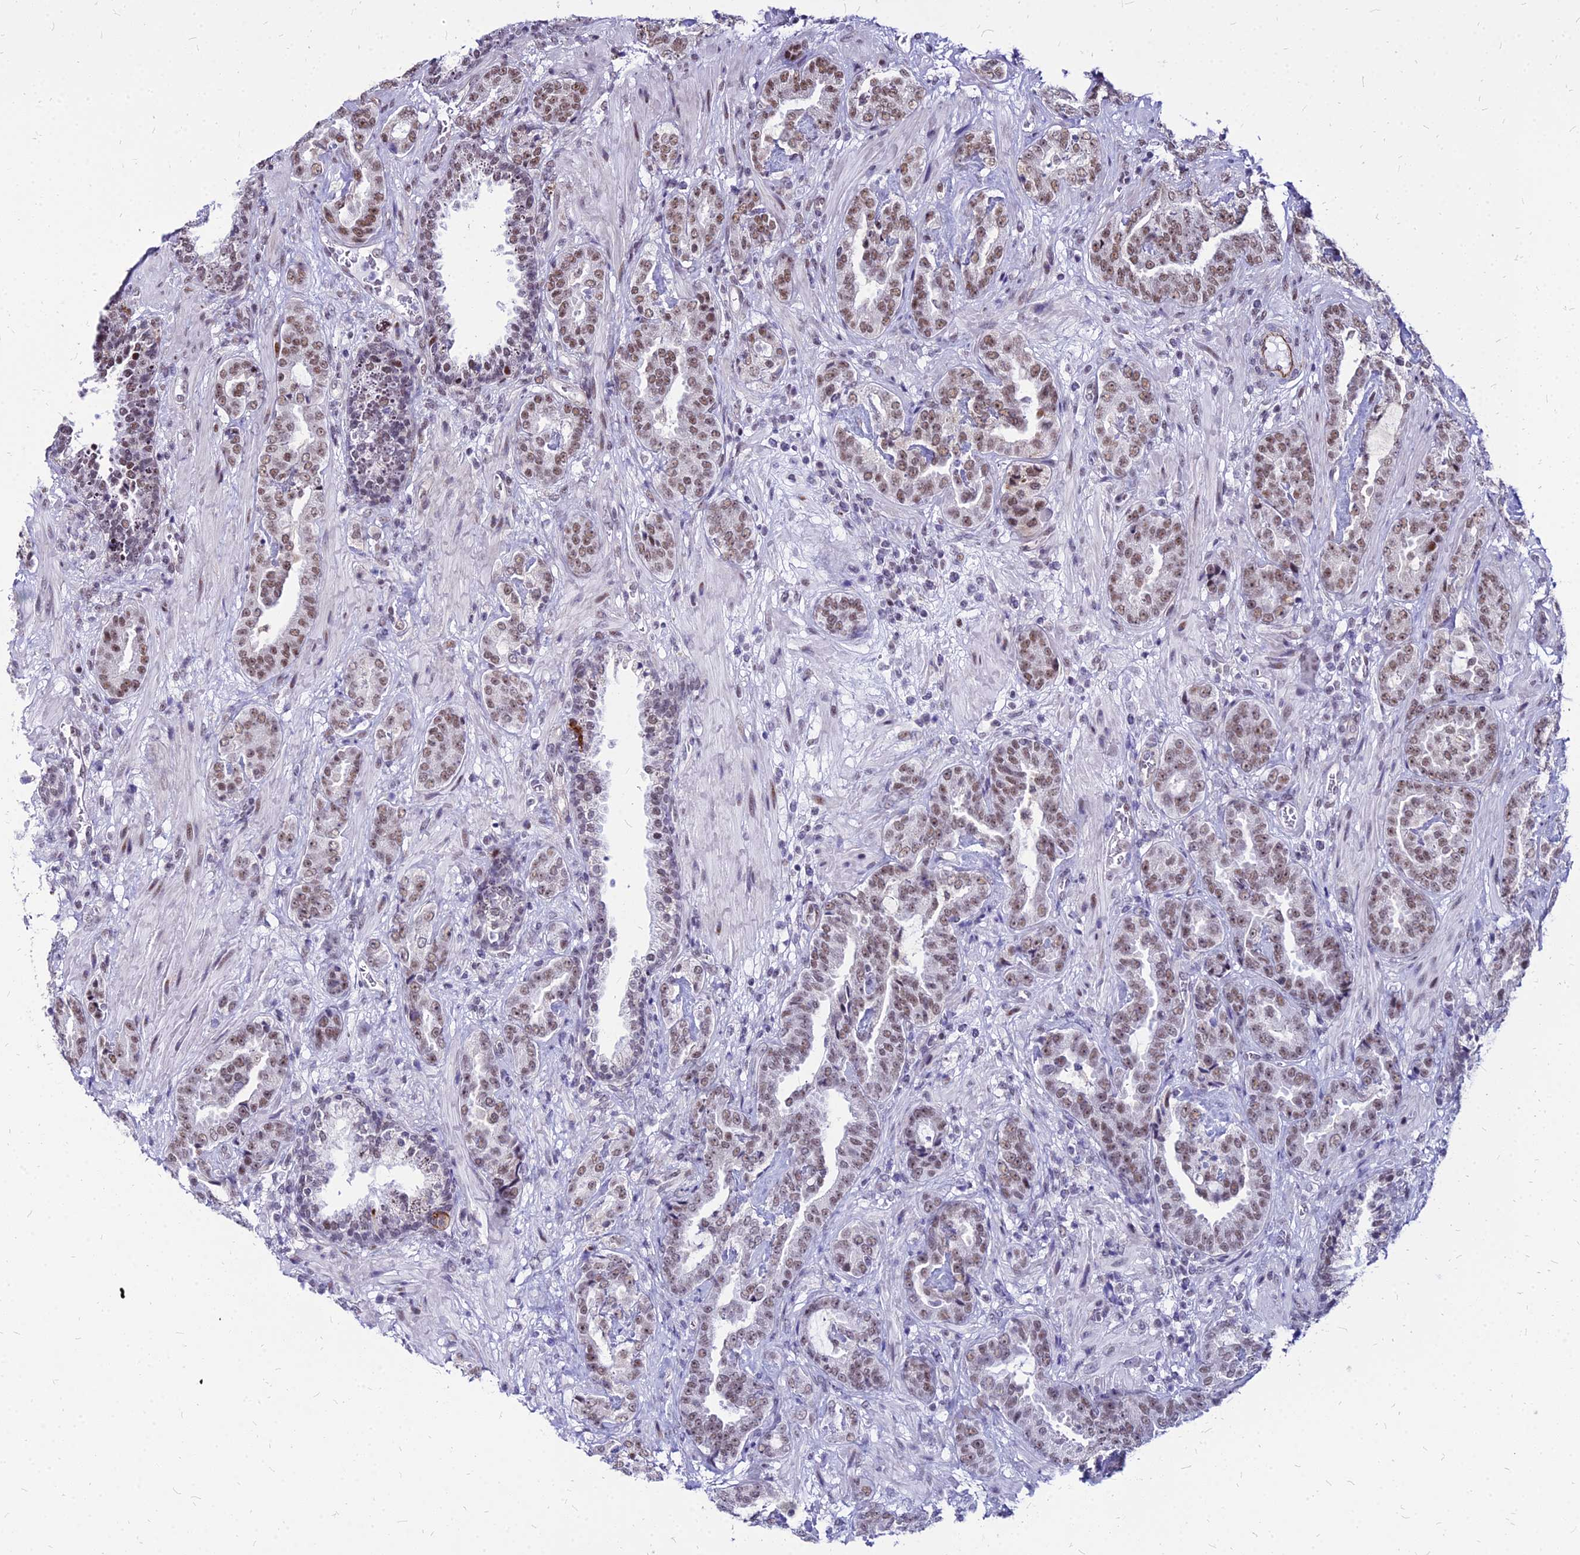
{"staining": {"intensity": "moderate", "quantity": "25%-75%", "location": "nuclear"}, "tissue": "prostate cancer", "cell_type": "Tumor cells", "image_type": "cancer", "snomed": [{"axis": "morphology", "description": "Adenocarcinoma, High grade"}, {"axis": "topography", "description": "Prostate"}], "caption": "A high-resolution photomicrograph shows immunohistochemistry (IHC) staining of adenocarcinoma (high-grade) (prostate), which shows moderate nuclear expression in approximately 25%-75% of tumor cells. (DAB IHC, brown staining for protein, blue staining for nuclei).", "gene": "FDX2", "patient": {"sex": "male", "age": 71}}